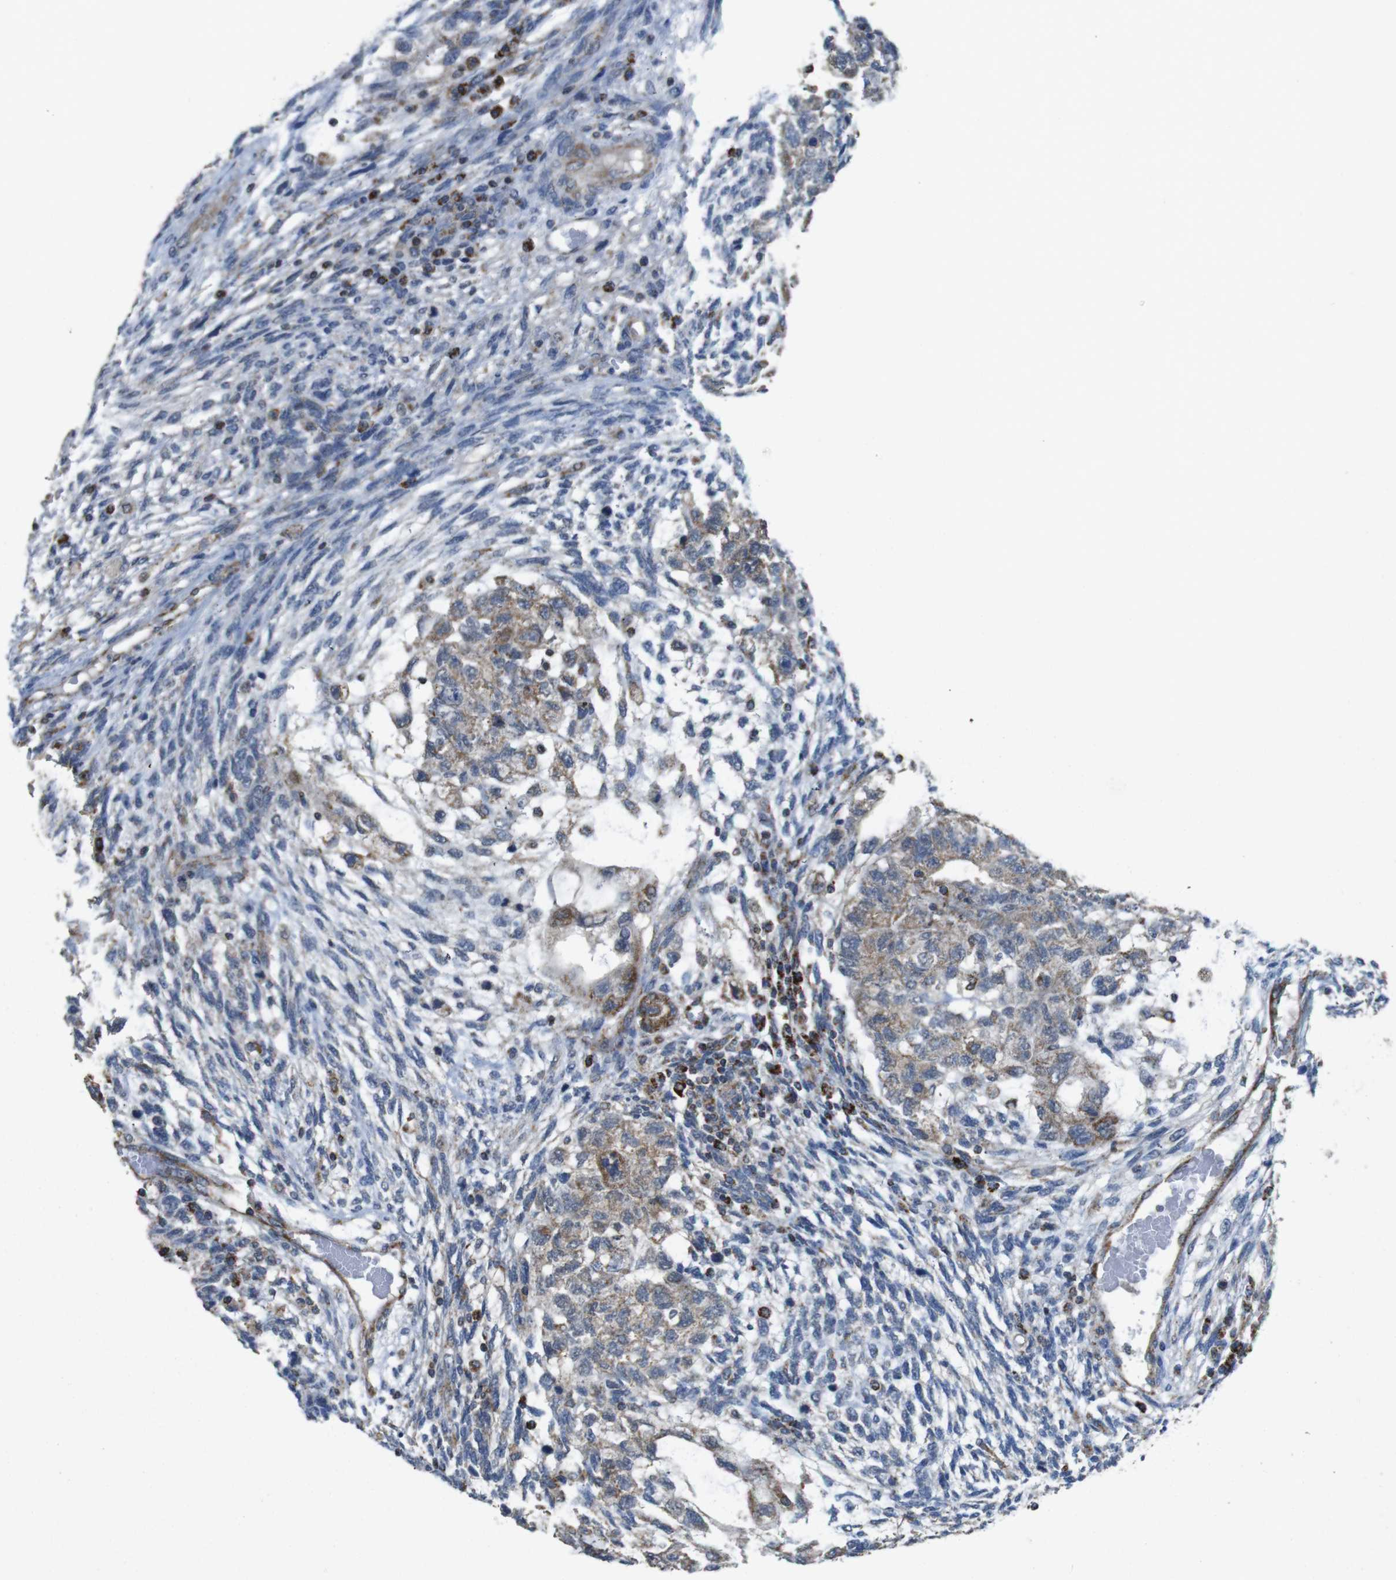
{"staining": {"intensity": "weak", "quantity": ">75%", "location": "cytoplasmic/membranous"}, "tissue": "testis cancer", "cell_type": "Tumor cells", "image_type": "cancer", "snomed": [{"axis": "morphology", "description": "Normal tissue, NOS"}, {"axis": "morphology", "description": "Carcinoma, Embryonal, NOS"}, {"axis": "topography", "description": "Testis"}], "caption": "A micrograph of human embryonal carcinoma (testis) stained for a protein demonstrates weak cytoplasmic/membranous brown staining in tumor cells.", "gene": "CALHM2", "patient": {"sex": "male", "age": 36}}